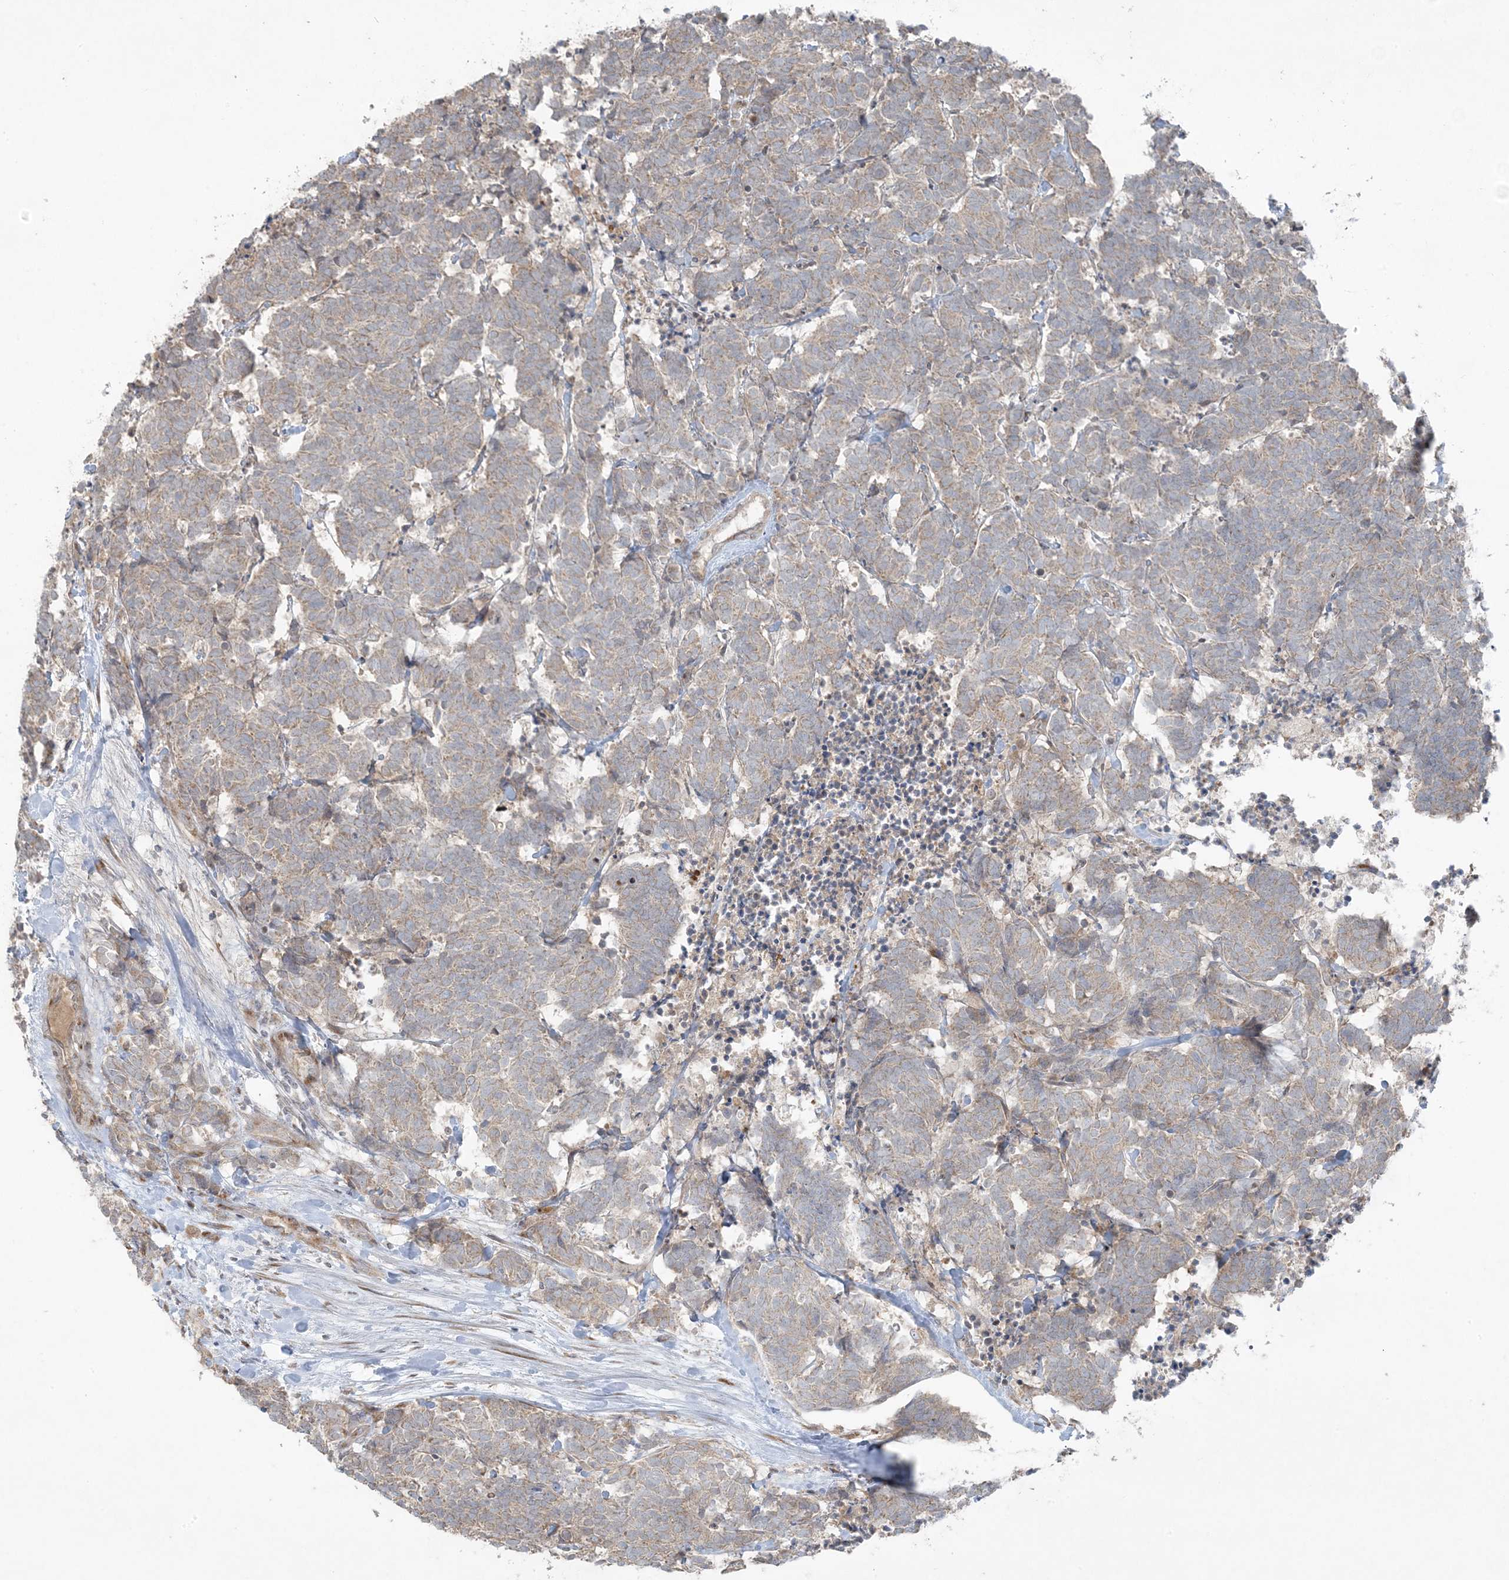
{"staining": {"intensity": "weak", "quantity": ">75%", "location": "cytoplasmic/membranous"}, "tissue": "carcinoid", "cell_type": "Tumor cells", "image_type": "cancer", "snomed": [{"axis": "morphology", "description": "Carcinoma, NOS"}, {"axis": "morphology", "description": "Carcinoid, malignant, NOS"}, {"axis": "topography", "description": "Urinary bladder"}], "caption": "Tumor cells show weak cytoplasmic/membranous positivity in about >75% of cells in malignant carcinoid. (IHC, brightfield microscopy, high magnification).", "gene": "ZNF263", "patient": {"sex": "male", "age": 57}}